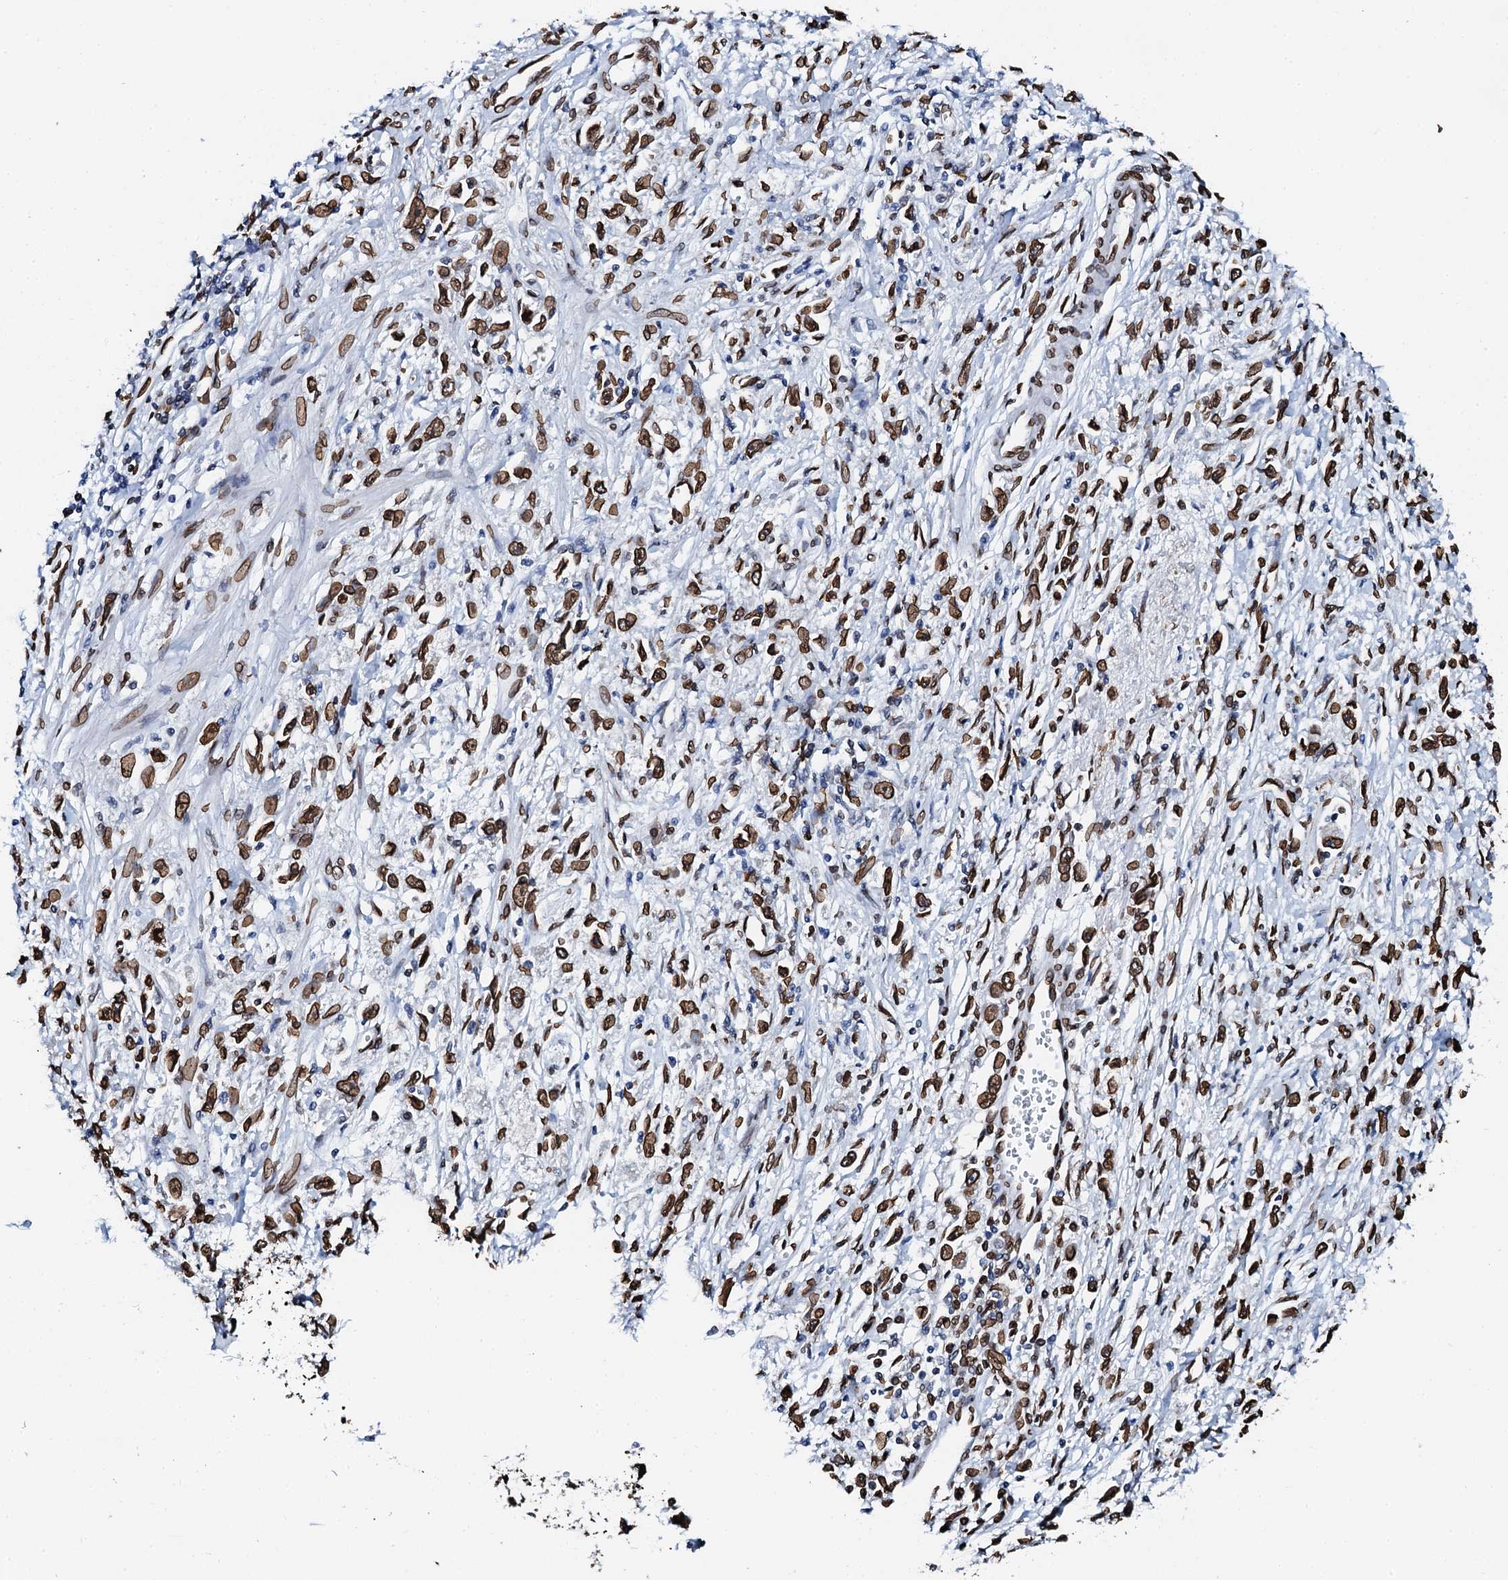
{"staining": {"intensity": "moderate", "quantity": ">75%", "location": "nuclear"}, "tissue": "stomach cancer", "cell_type": "Tumor cells", "image_type": "cancer", "snomed": [{"axis": "morphology", "description": "Adenocarcinoma, NOS"}, {"axis": "topography", "description": "Stomach"}], "caption": "Tumor cells demonstrate medium levels of moderate nuclear positivity in approximately >75% of cells in human adenocarcinoma (stomach).", "gene": "KATNAL2", "patient": {"sex": "female", "age": 59}}